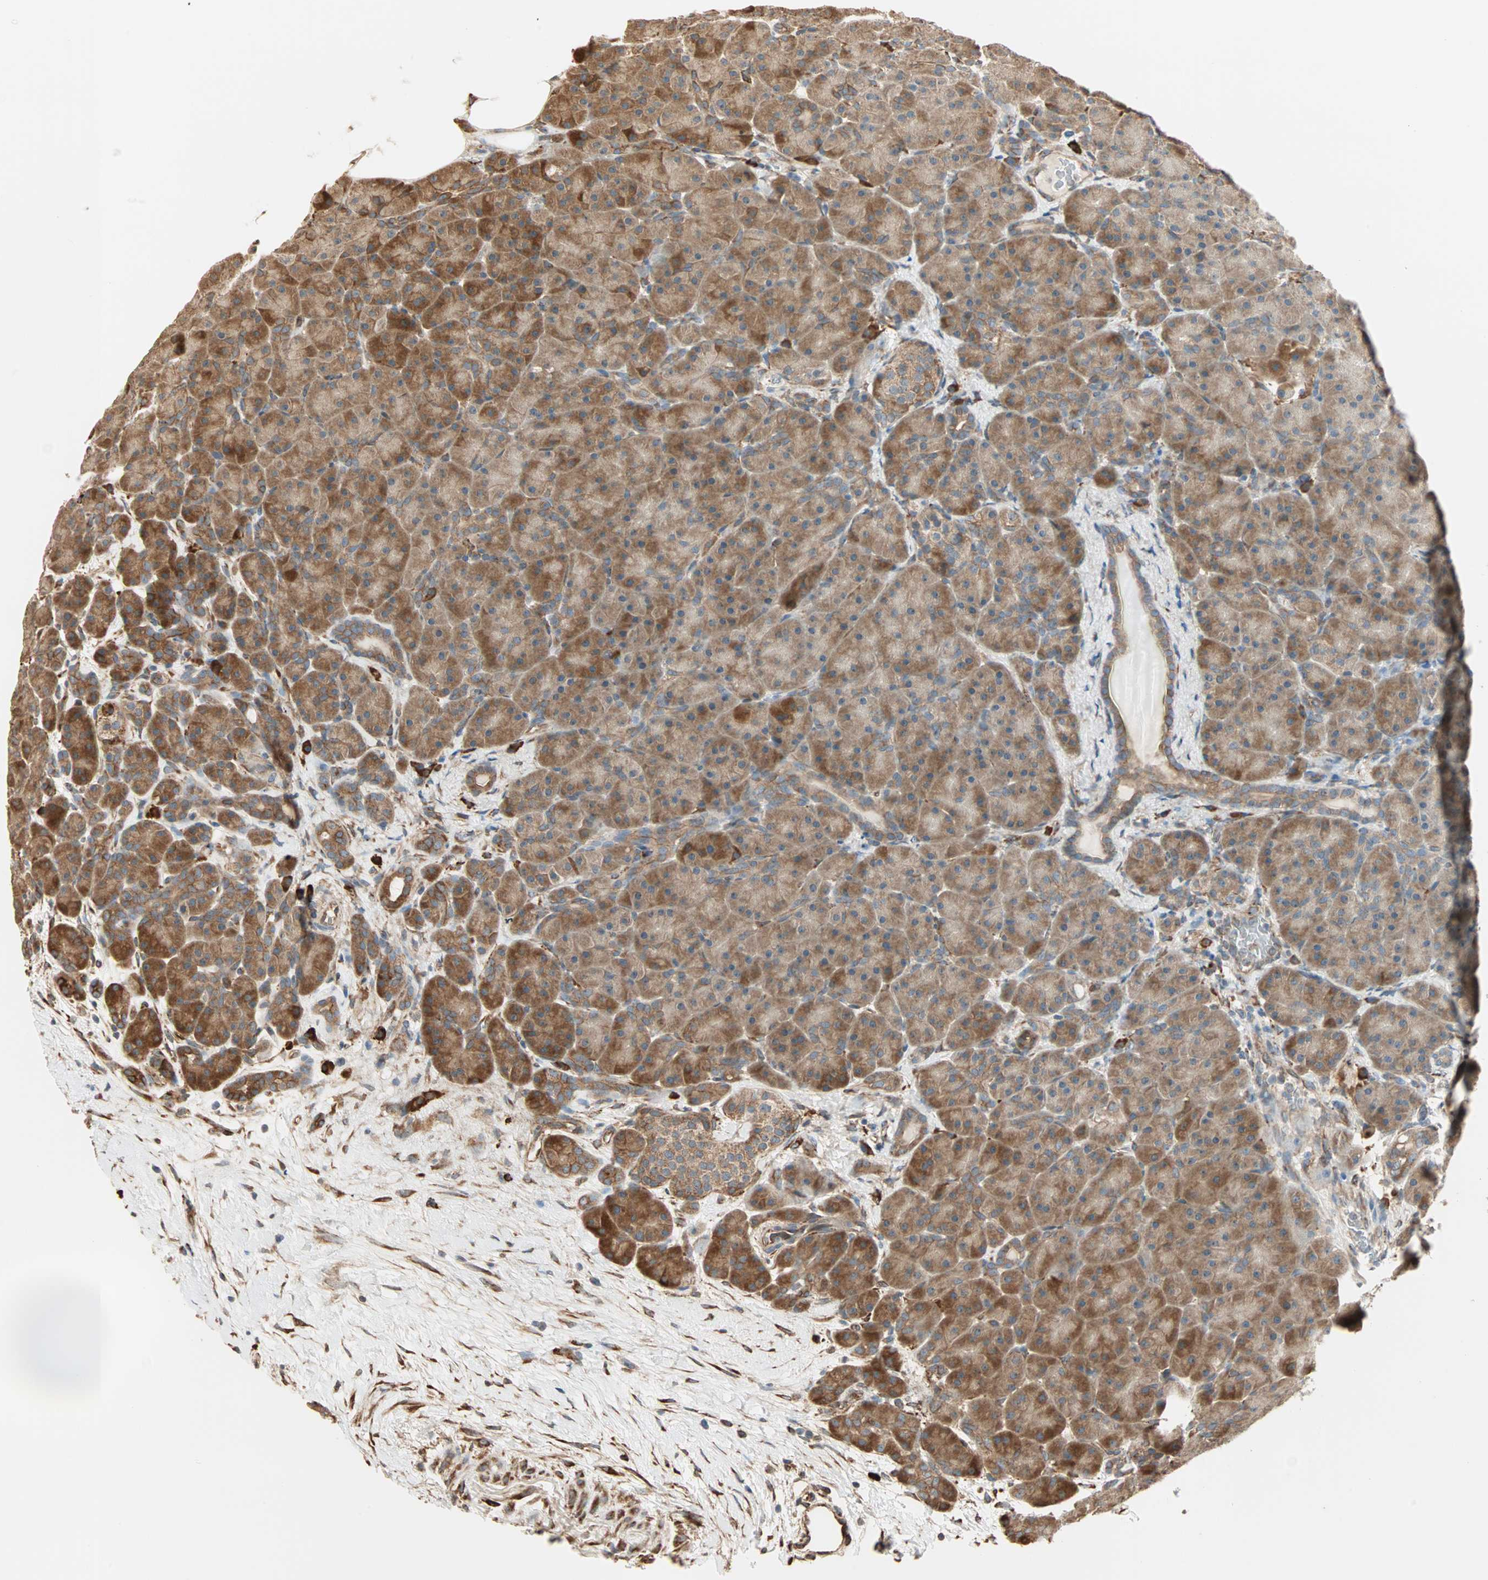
{"staining": {"intensity": "moderate", "quantity": ">75%", "location": "cytoplasmic/membranous"}, "tissue": "pancreas", "cell_type": "Exocrine glandular cells", "image_type": "normal", "snomed": [{"axis": "morphology", "description": "Normal tissue, NOS"}, {"axis": "topography", "description": "Pancreas"}], "caption": "A histopathology image of human pancreas stained for a protein displays moderate cytoplasmic/membranous brown staining in exocrine glandular cells. (brown staining indicates protein expression, while blue staining denotes nuclei).", "gene": "P4HA1", "patient": {"sex": "male", "age": 66}}